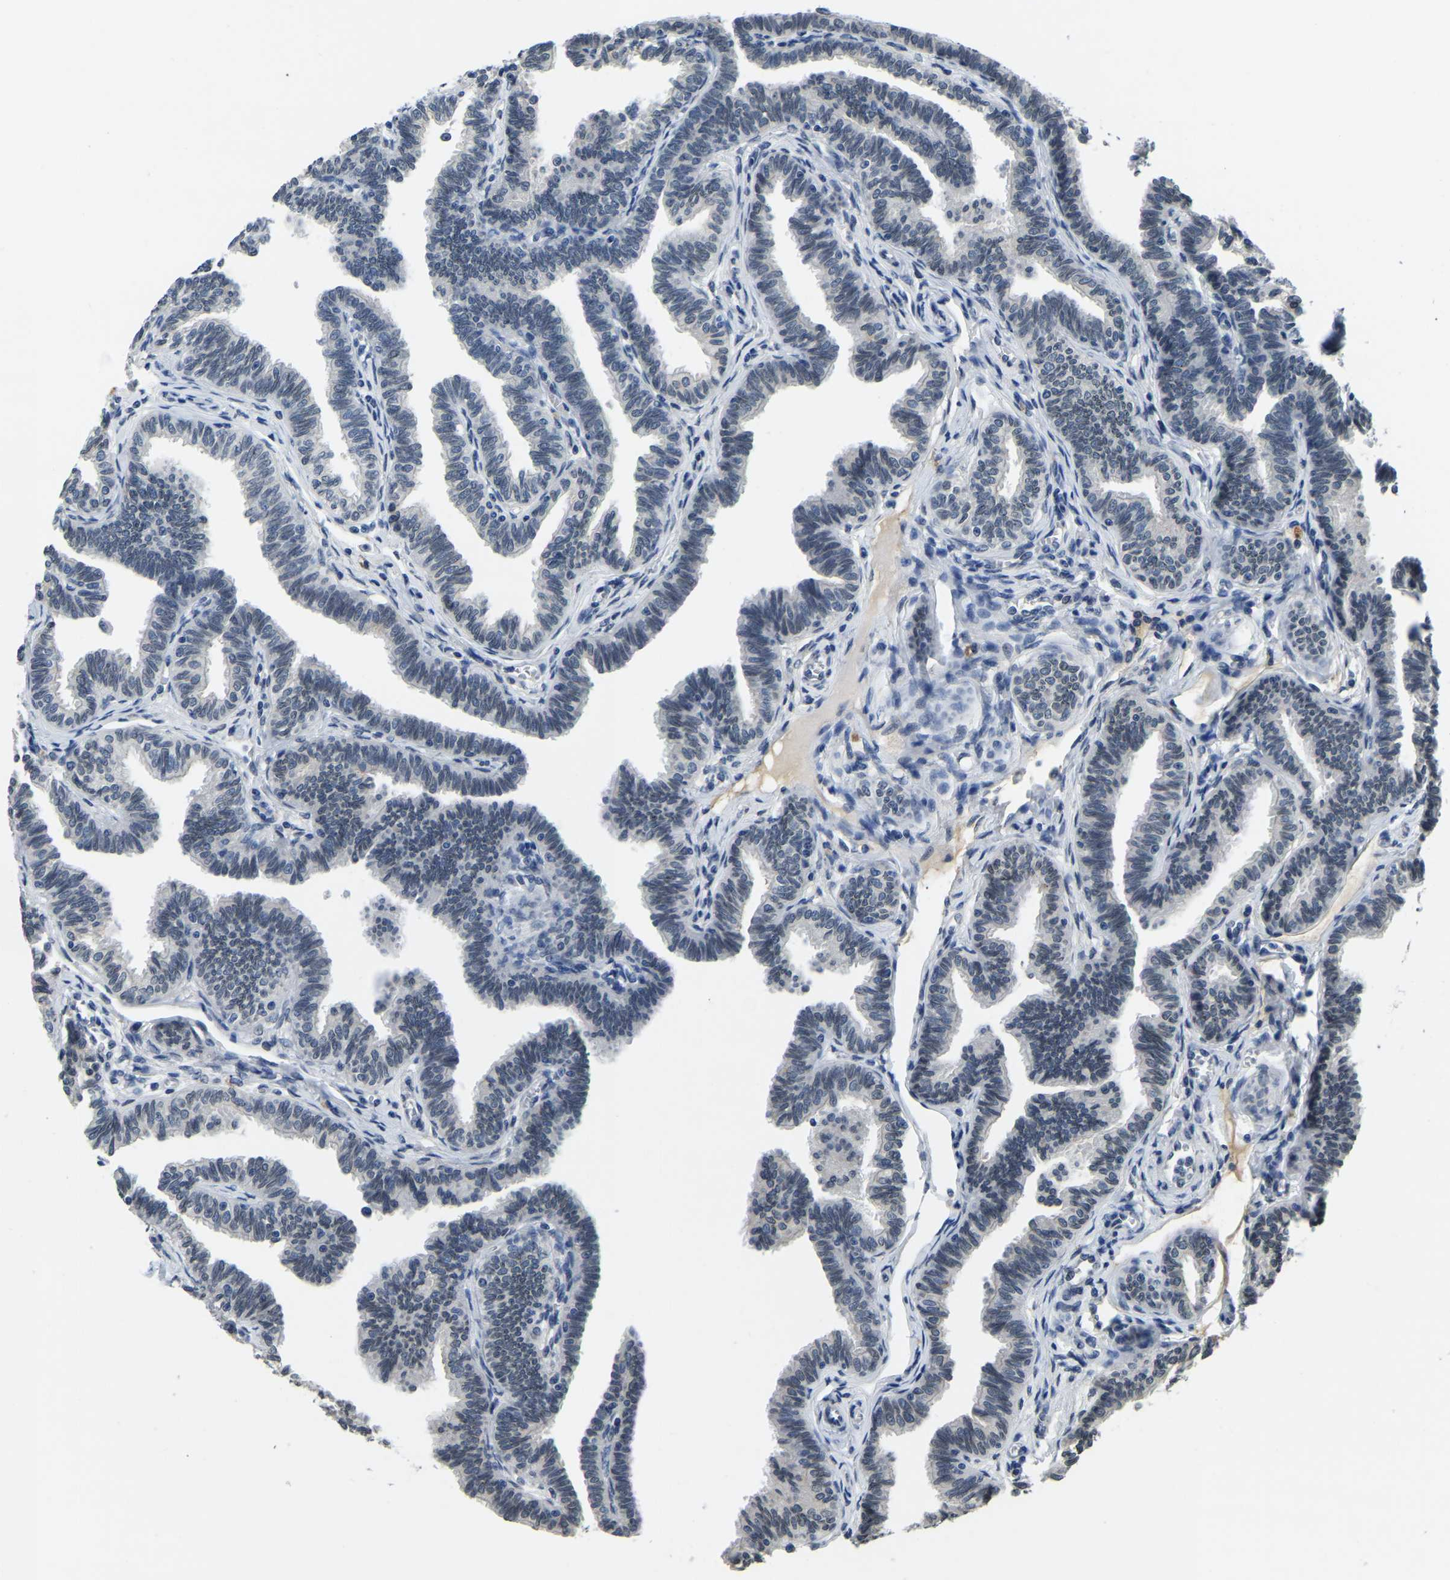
{"staining": {"intensity": "weak", "quantity": "25%-75%", "location": "cytoplasmic/membranous,nuclear"}, "tissue": "fallopian tube", "cell_type": "Glandular cells", "image_type": "normal", "snomed": [{"axis": "morphology", "description": "Normal tissue, NOS"}, {"axis": "topography", "description": "Fallopian tube"}, {"axis": "topography", "description": "Ovary"}], "caption": "Weak cytoplasmic/membranous,nuclear staining for a protein is appreciated in about 25%-75% of glandular cells of normal fallopian tube using immunohistochemistry (IHC).", "gene": "RANBP2", "patient": {"sex": "female", "age": 23}}